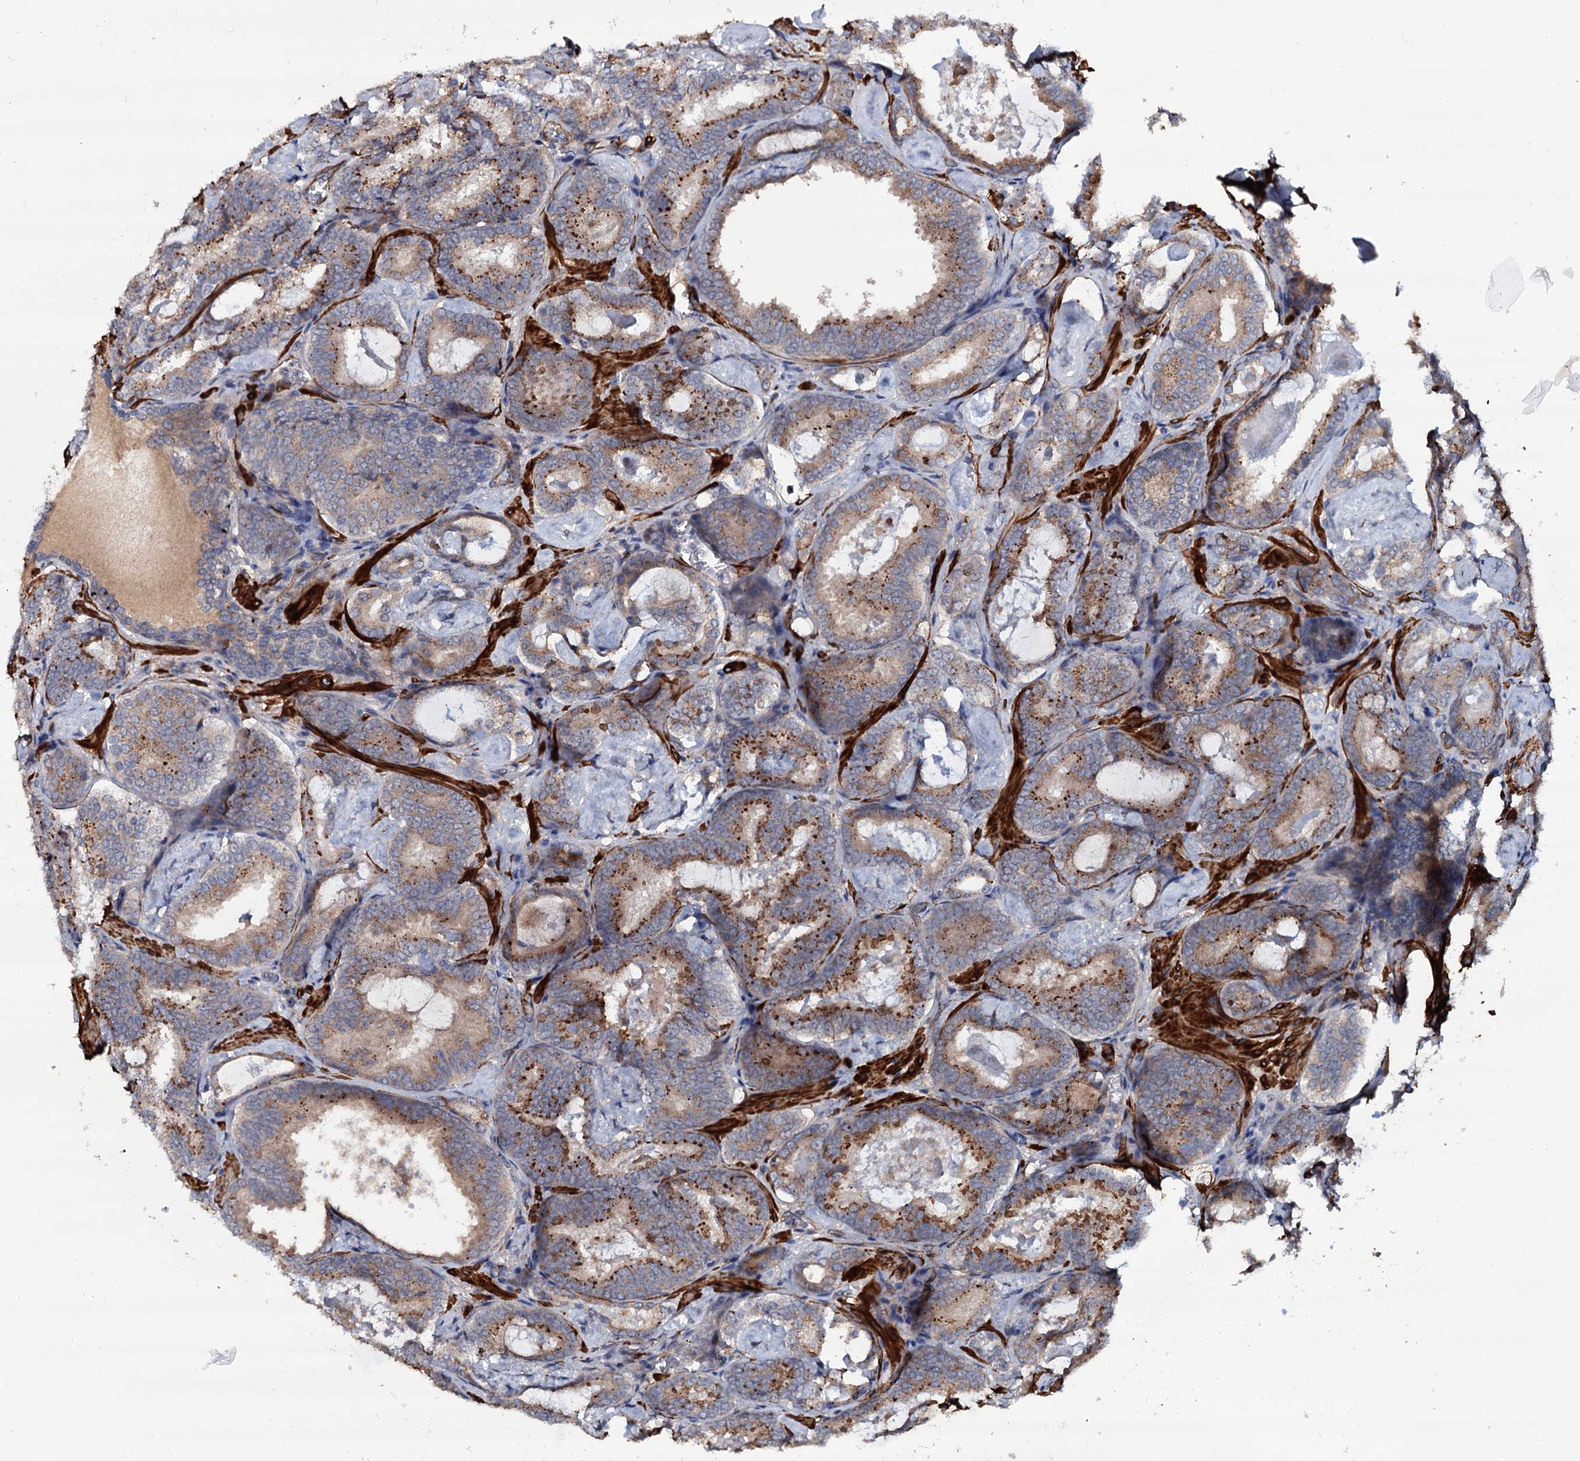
{"staining": {"intensity": "moderate", "quantity": ">75%", "location": "cytoplasmic/membranous"}, "tissue": "prostate cancer", "cell_type": "Tumor cells", "image_type": "cancer", "snomed": [{"axis": "morphology", "description": "Adenocarcinoma, Low grade"}, {"axis": "topography", "description": "Prostate"}], "caption": "This image displays IHC staining of prostate cancer, with medium moderate cytoplasmic/membranous positivity in about >75% of tumor cells.", "gene": "ISM2", "patient": {"sex": "male", "age": 60}}